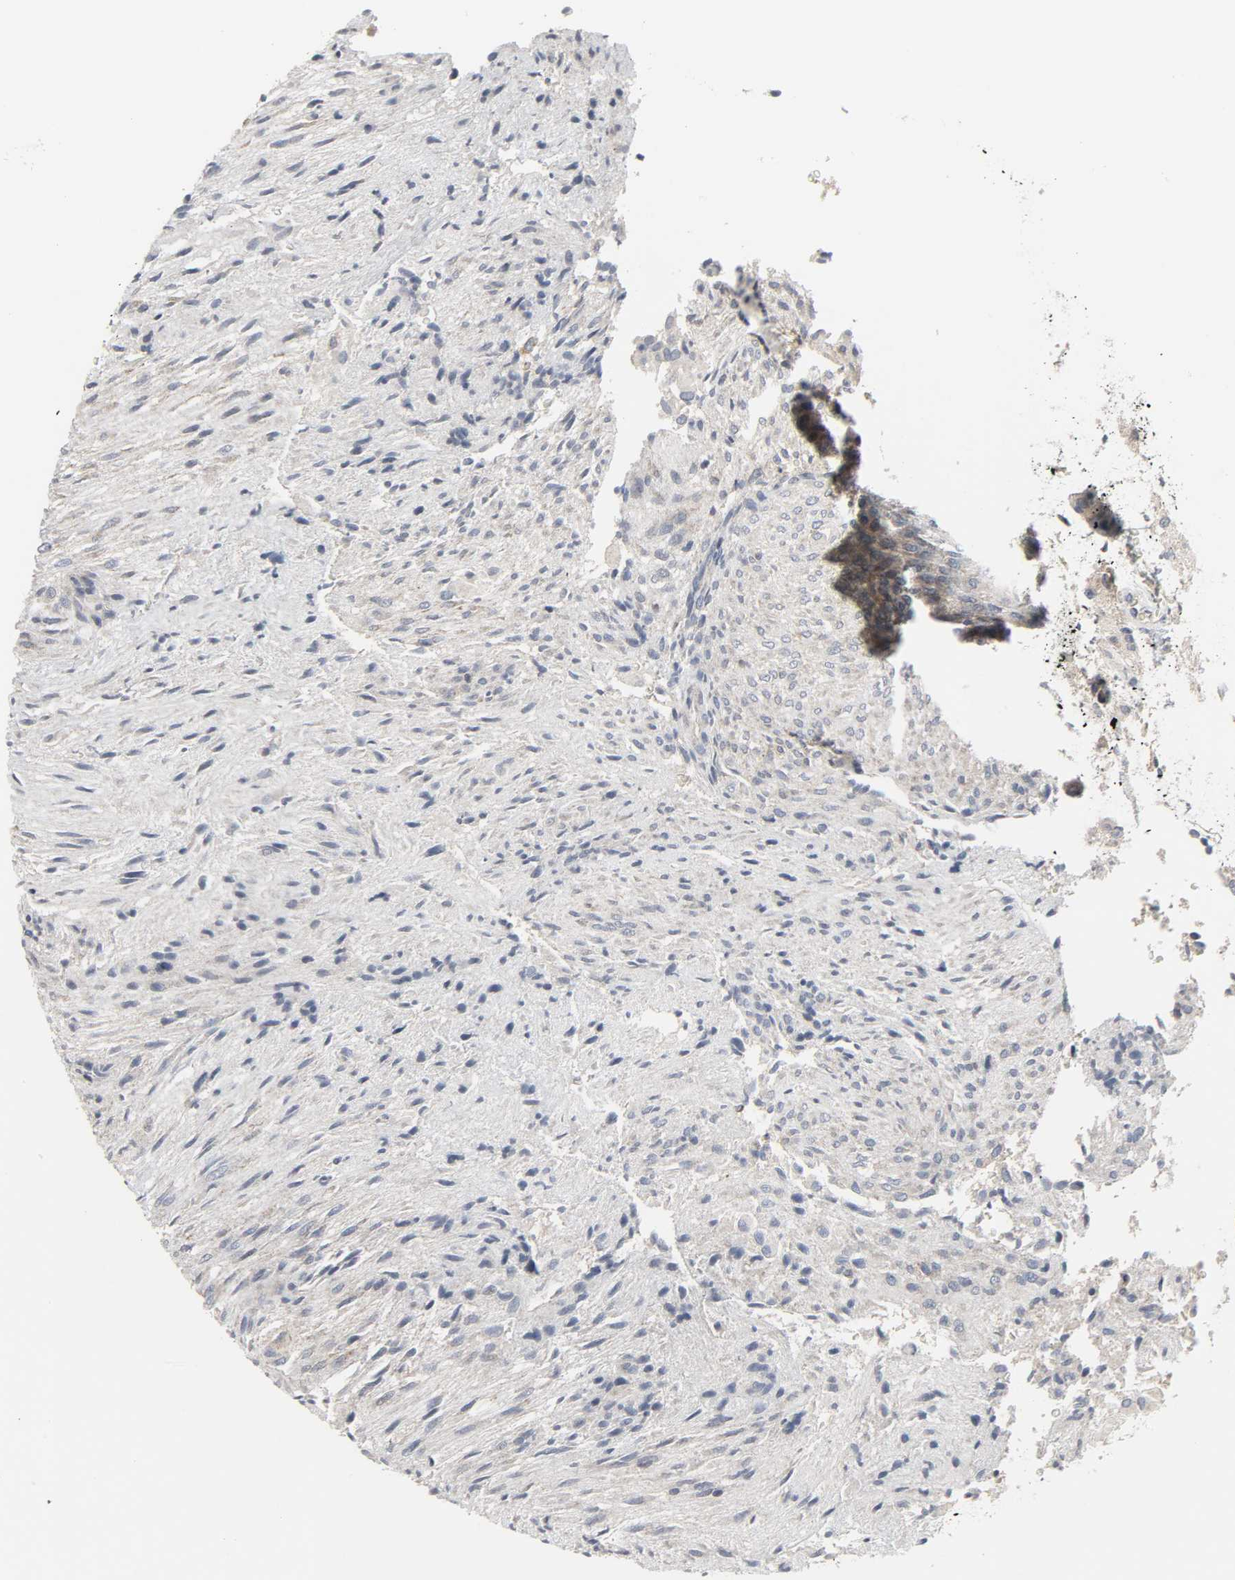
{"staining": {"intensity": "moderate", "quantity": "<25%", "location": "cytoplasmic/membranous"}, "tissue": "glioma", "cell_type": "Tumor cells", "image_type": "cancer", "snomed": [{"axis": "morphology", "description": "Glioma, malignant, High grade"}, {"axis": "topography", "description": "Cerebral cortex"}], "caption": "Malignant glioma (high-grade) tissue demonstrates moderate cytoplasmic/membranous staining in approximately <25% of tumor cells, visualized by immunohistochemistry.", "gene": "CLIP1", "patient": {"sex": "female", "age": 55}}